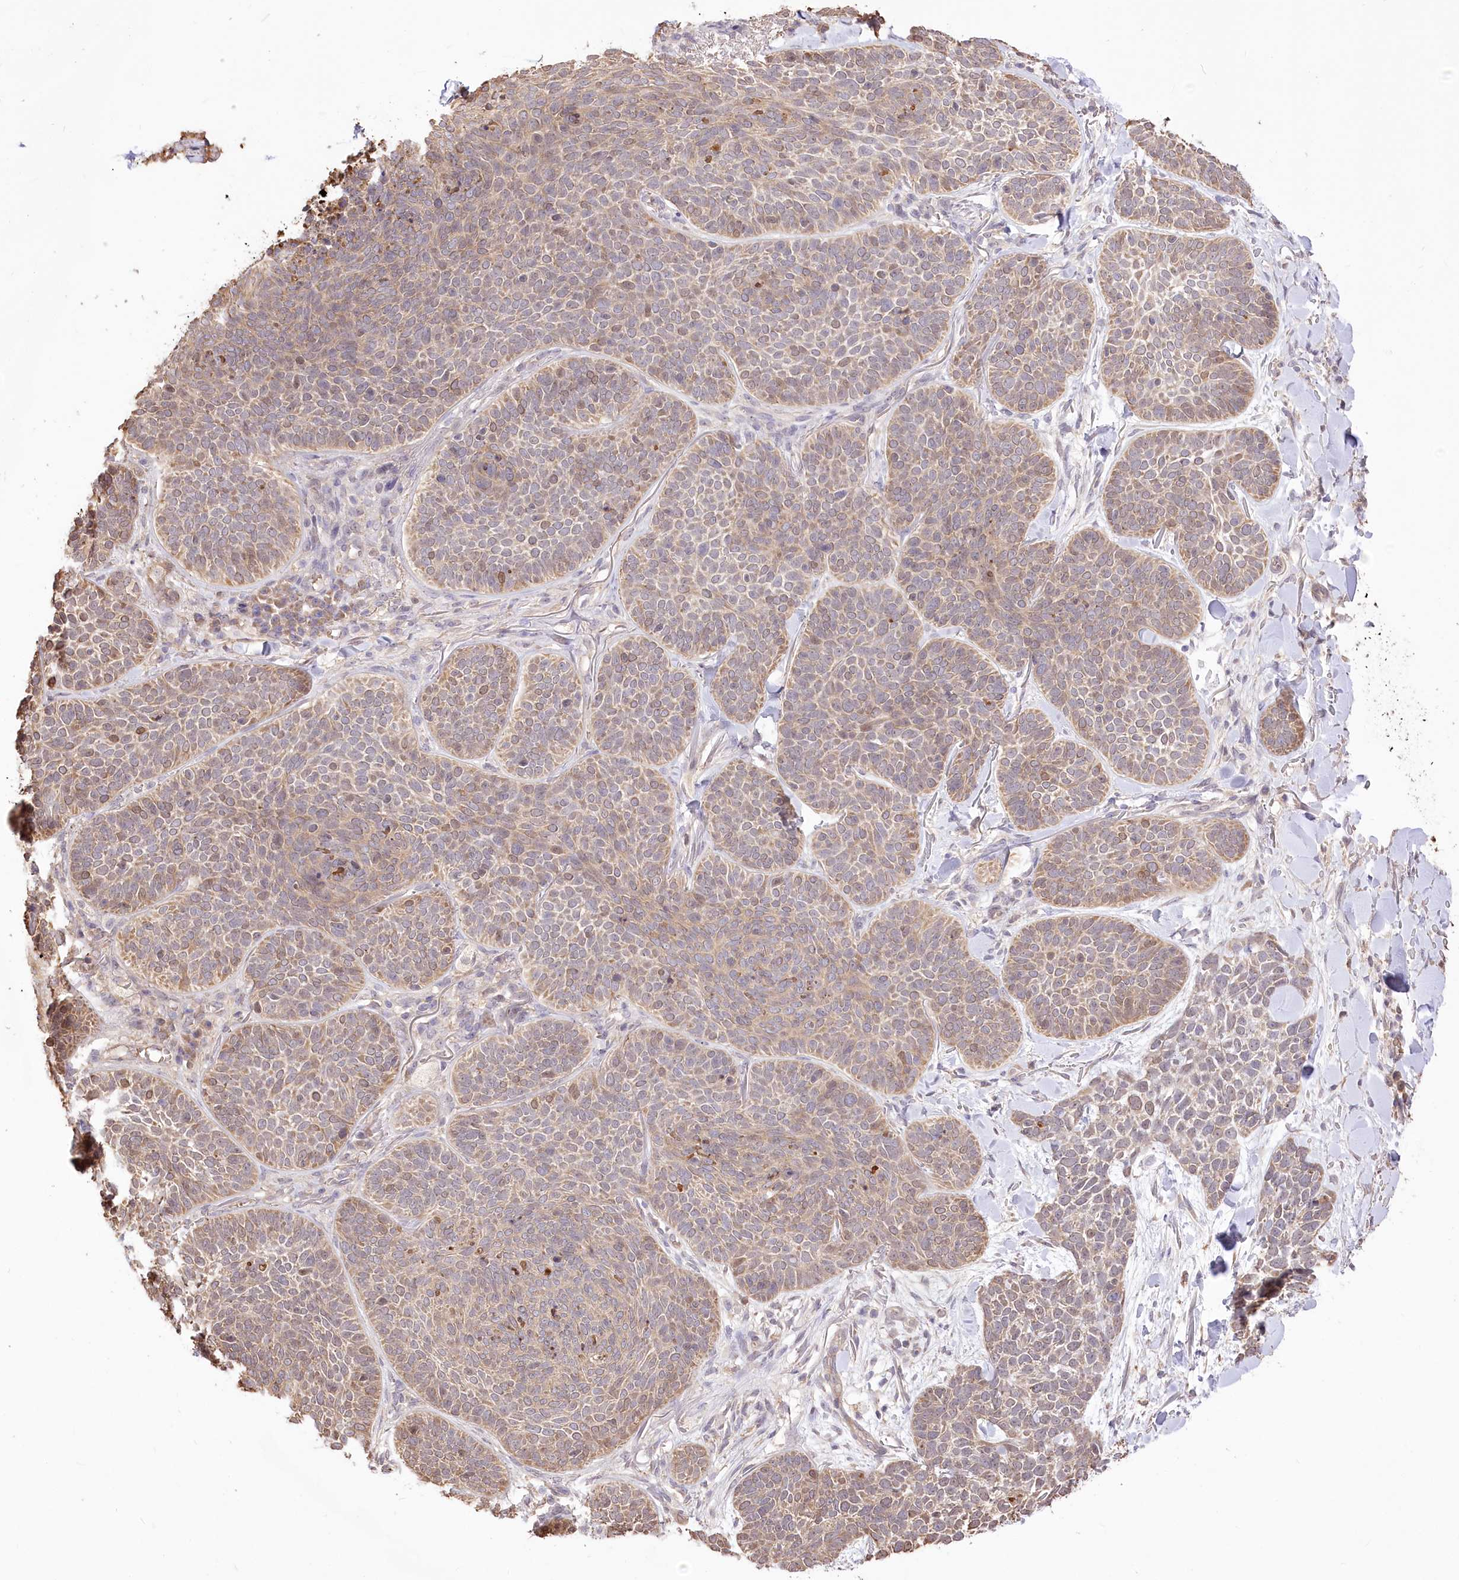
{"staining": {"intensity": "moderate", "quantity": "25%-75%", "location": "cytoplasmic/membranous"}, "tissue": "skin cancer", "cell_type": "Tumor cells", "image_type": "cancer", "snomed": [{"axis": "morphology", "description": "Basal cell carcinoma"}, {"axis": "topography", "description": "Skin"}], "caption": "IHC of basal cell carcinoma (skin) displays medium levels of moderate cytoplasmic/membranous staining in about 25%-75% of tumor cells.", "gene": "R3HDM2", "patient": {"sex": "male", "age": 85}}